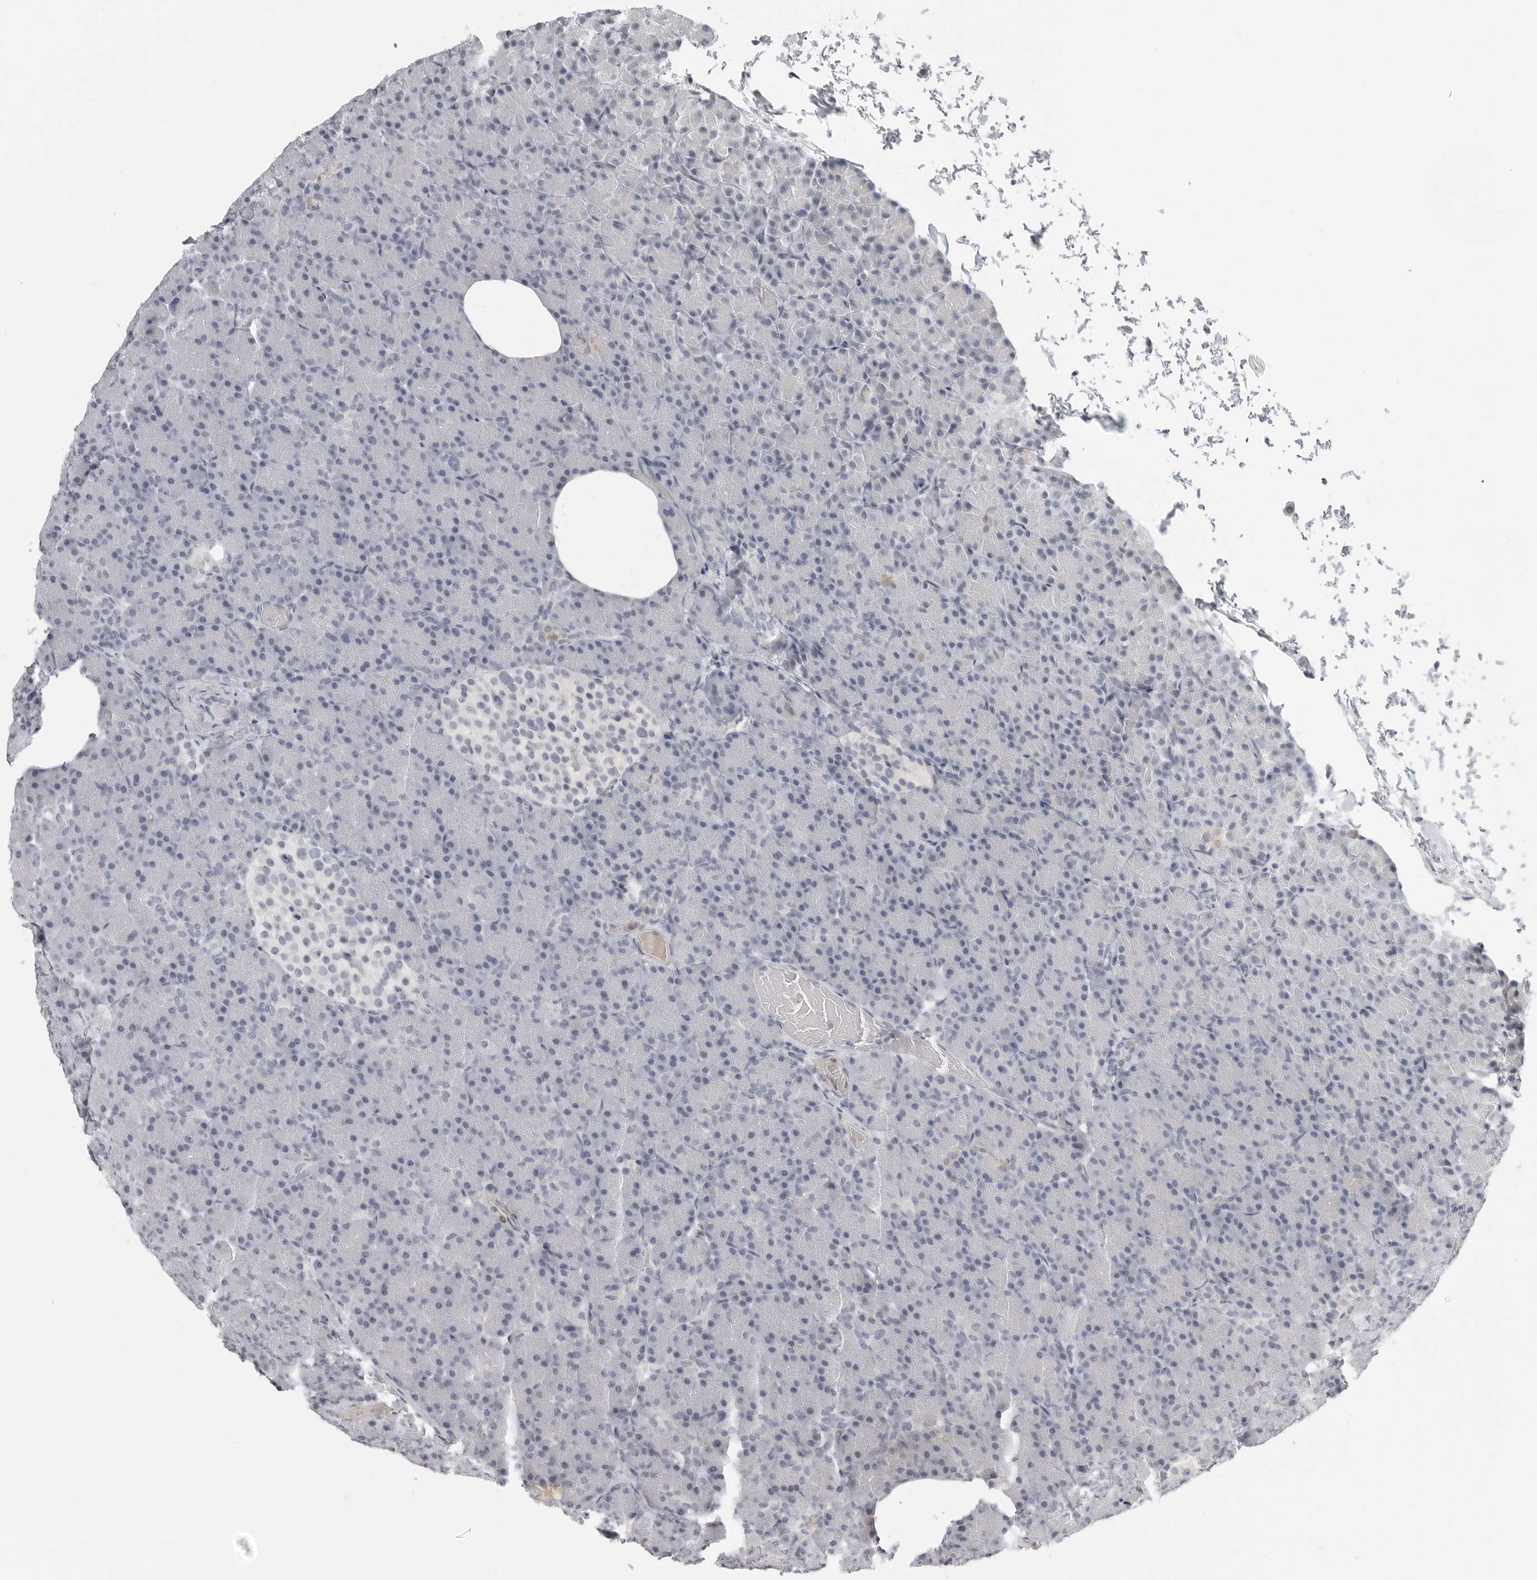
{"staining": {"intensity": "negative", "quantity": "none", "location": "none"}, "tissue": "pancreas", "cell_type": "Exocrine glandular cells", "image_type": "normal", "snomed": [{"axis": "morphology", "description": "Normal tissue, NOS"}, {"axis": "topography", "description": "Pancreas"}], "caption": "Immunohistochemical staining of normal pancreas demonstrates no significant staining in exocrine glandular cells.", "gene": "MAP7D1", "patient": {"sex": "female", "age": 43}}